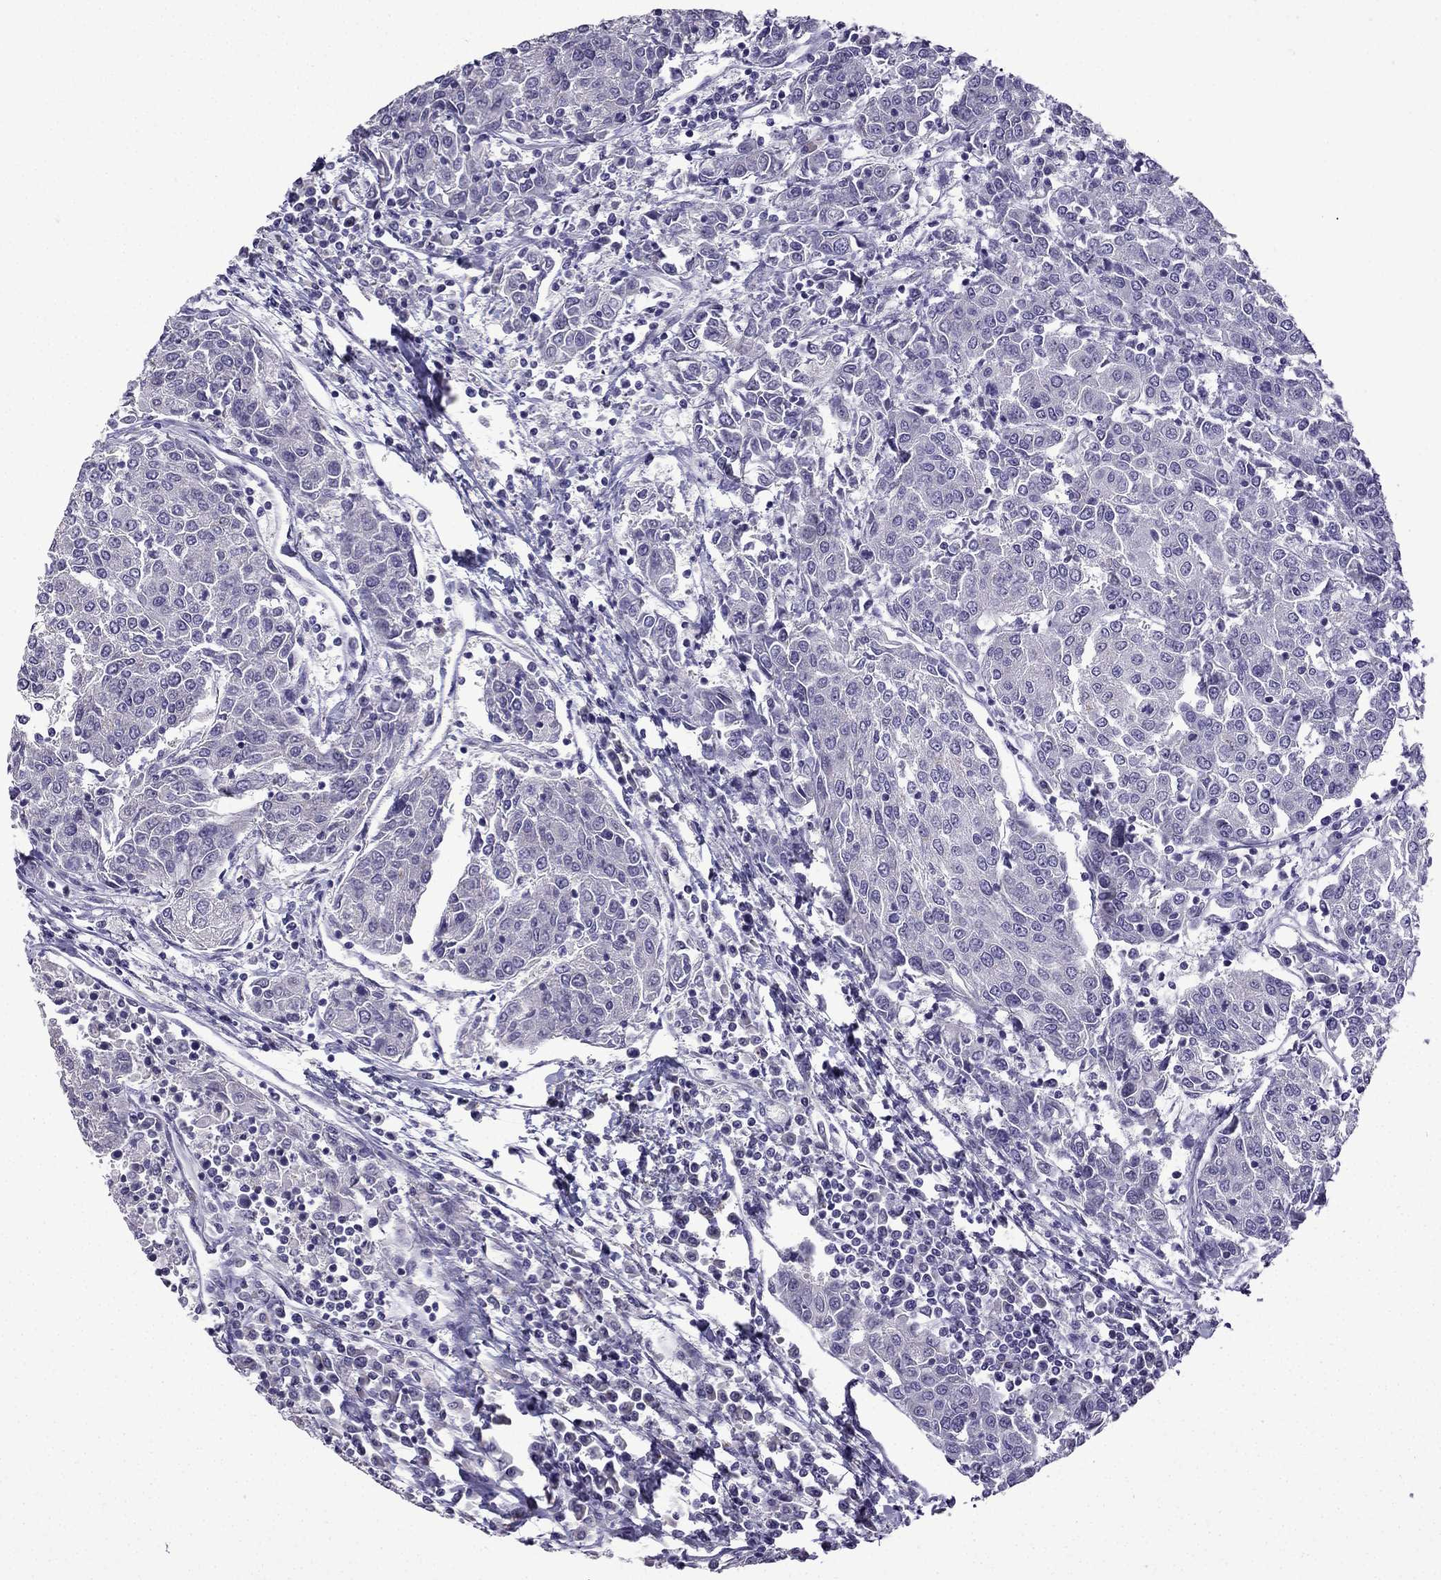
{"staining": {"intensity": "negative", "quantity": "none", "location": "none"}, "tissue": "urothelial cancer", "cell_type": "Tumor cells", "image_type": "cancer", "snomed": [{"axis": "morphology", "description": "Urothelial carcinoma, High grade"}, {"axis": "topography", "description": "Urinary bladder"}], "caption": "Immunohistochemical staining of human urothelial cancer exhibits no significant staining in tumor cells.", "gene": "TTN", "patient": {"sex": "female", "age": 85}}